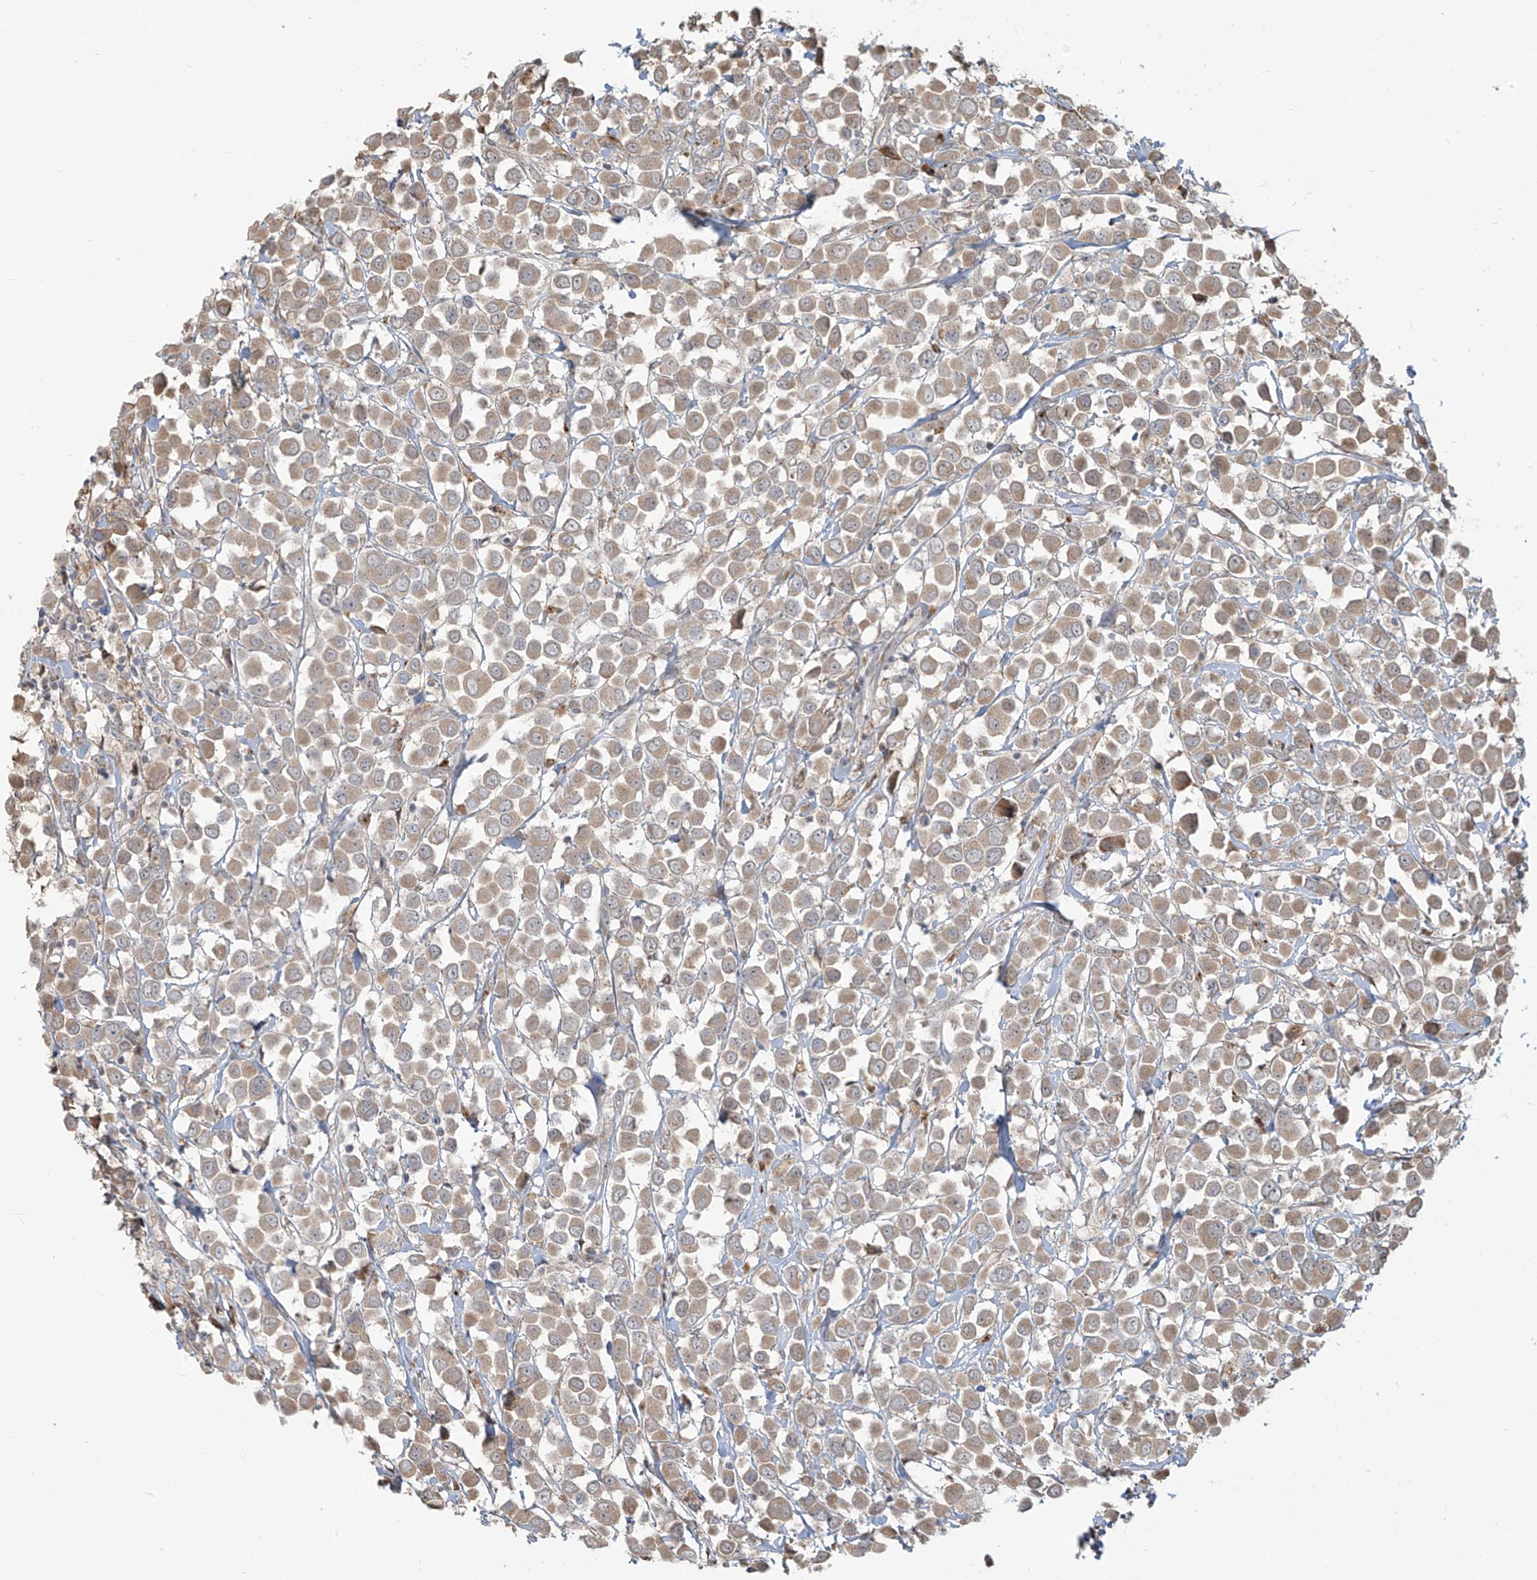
{"staining": {"intensity": "weak", "quantity": ">75%", "location": "cytoplasmic/membranous"}, "tissue": "breast cancer", "cell_type": "Tumor cells", "image_type": "cancer", "snomed": [{"axis": "morphology", "description": "Duct carcinoma"}, {"axis": "topography", "description": "Breast"}], "caption": "Brown immunohistochemical staining in breast cancer (intraductal carcinoma) reveals weak cytoplasmic/membranous positivity in about >75% of tumor cells.", "gene": "PLEKHM3", "patient": {"sex": "female", "age": 61}}